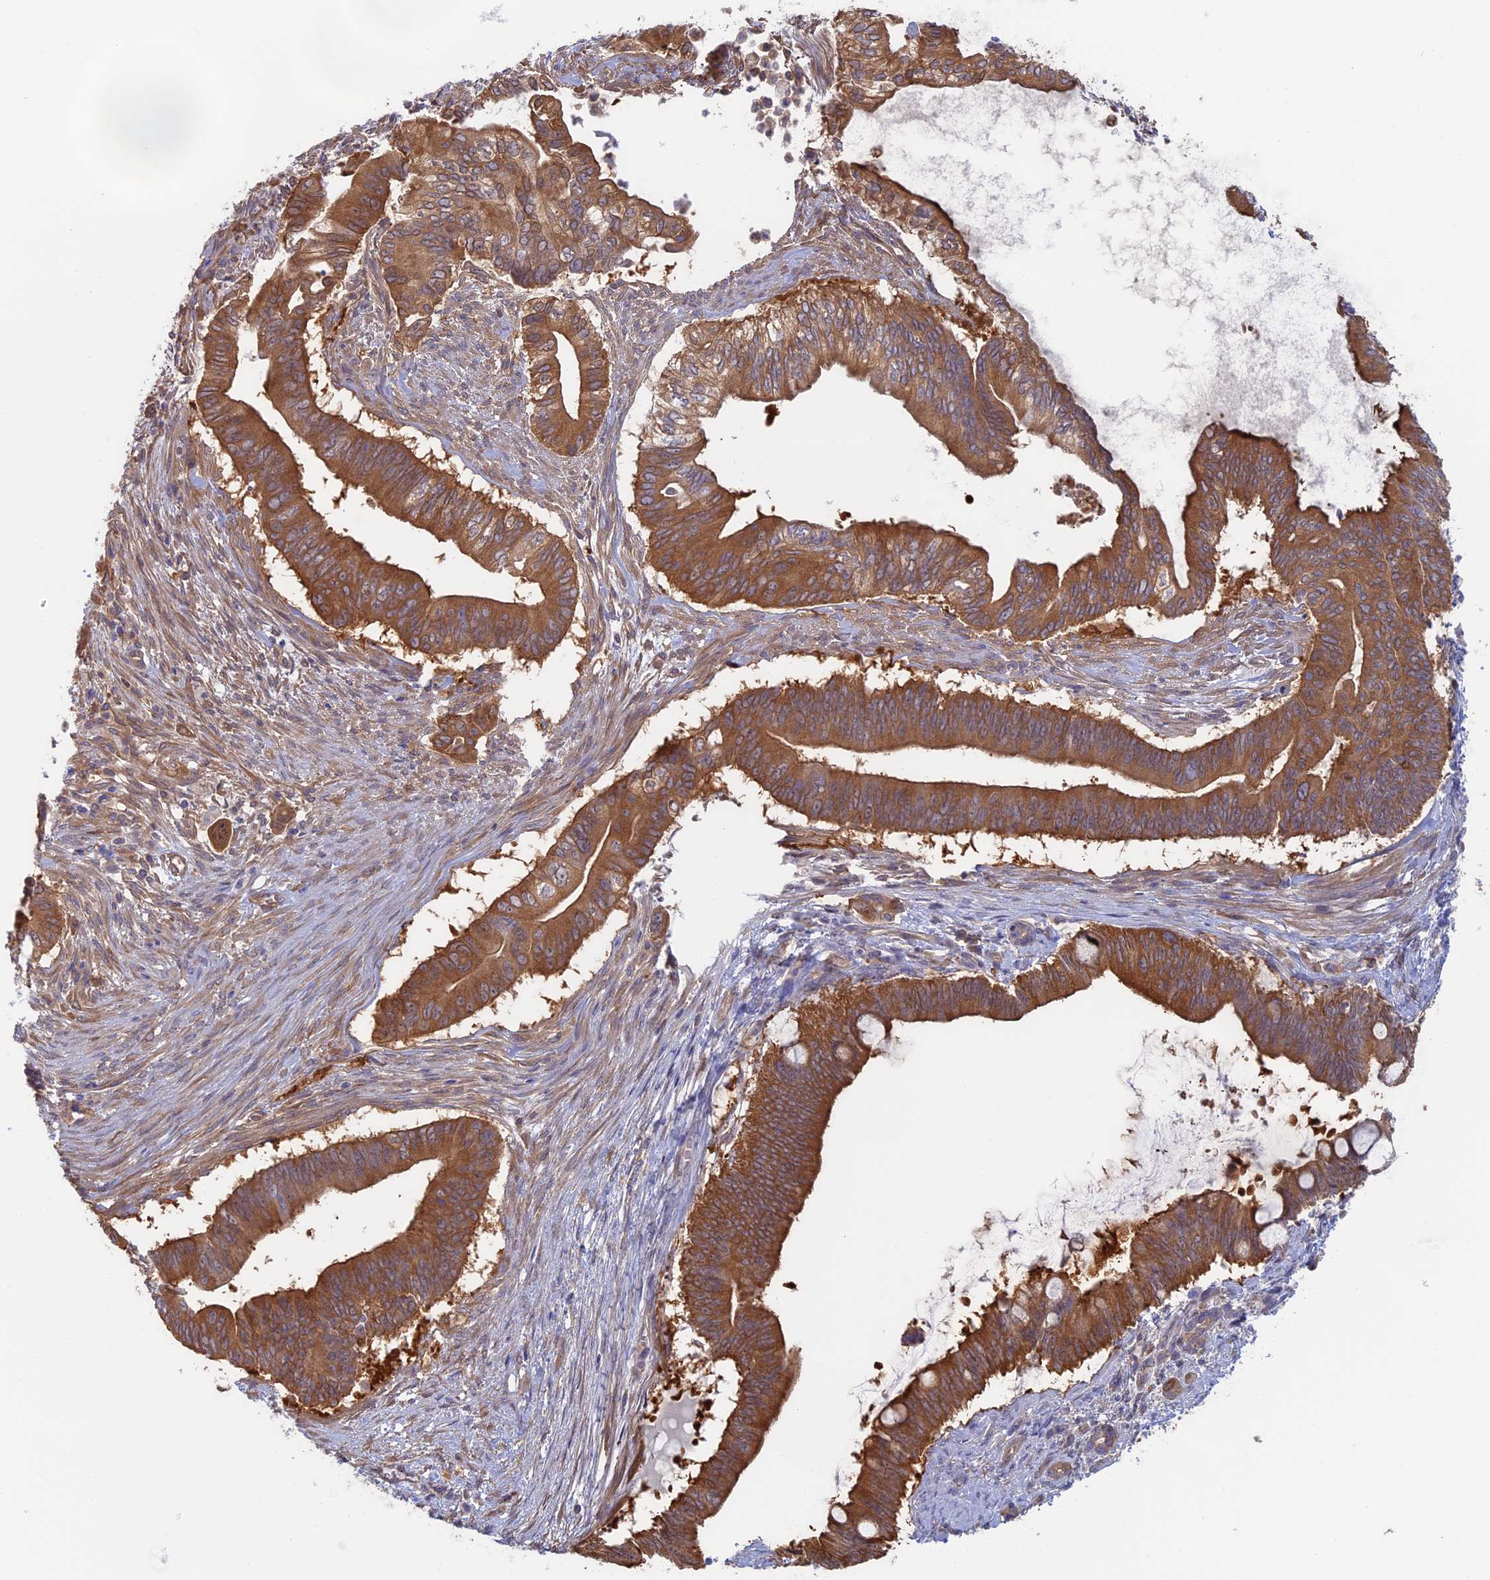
{"staining": {"intensity": "moderate", "quantity": ">75%", "location": "cytoplasmic/membranous"}, "tissue": "pancreatic cancer", "cell_type": "Tumor cells", "image_type": "cancer", "snomed": [{"axis": "morphology", "description": "Adenocarcinoma, NOS"}, {"axis": "topography", "description": "Pancreas"}], "caption": "Brown immunohistochemical staining in human pancreatic cancer demonstrates moderate cytoplasmic/membranous positivity in about >75% of tumor cells.", "gene": "SYNDIG1L", "patient": {"sex": "male", "age": 68}}